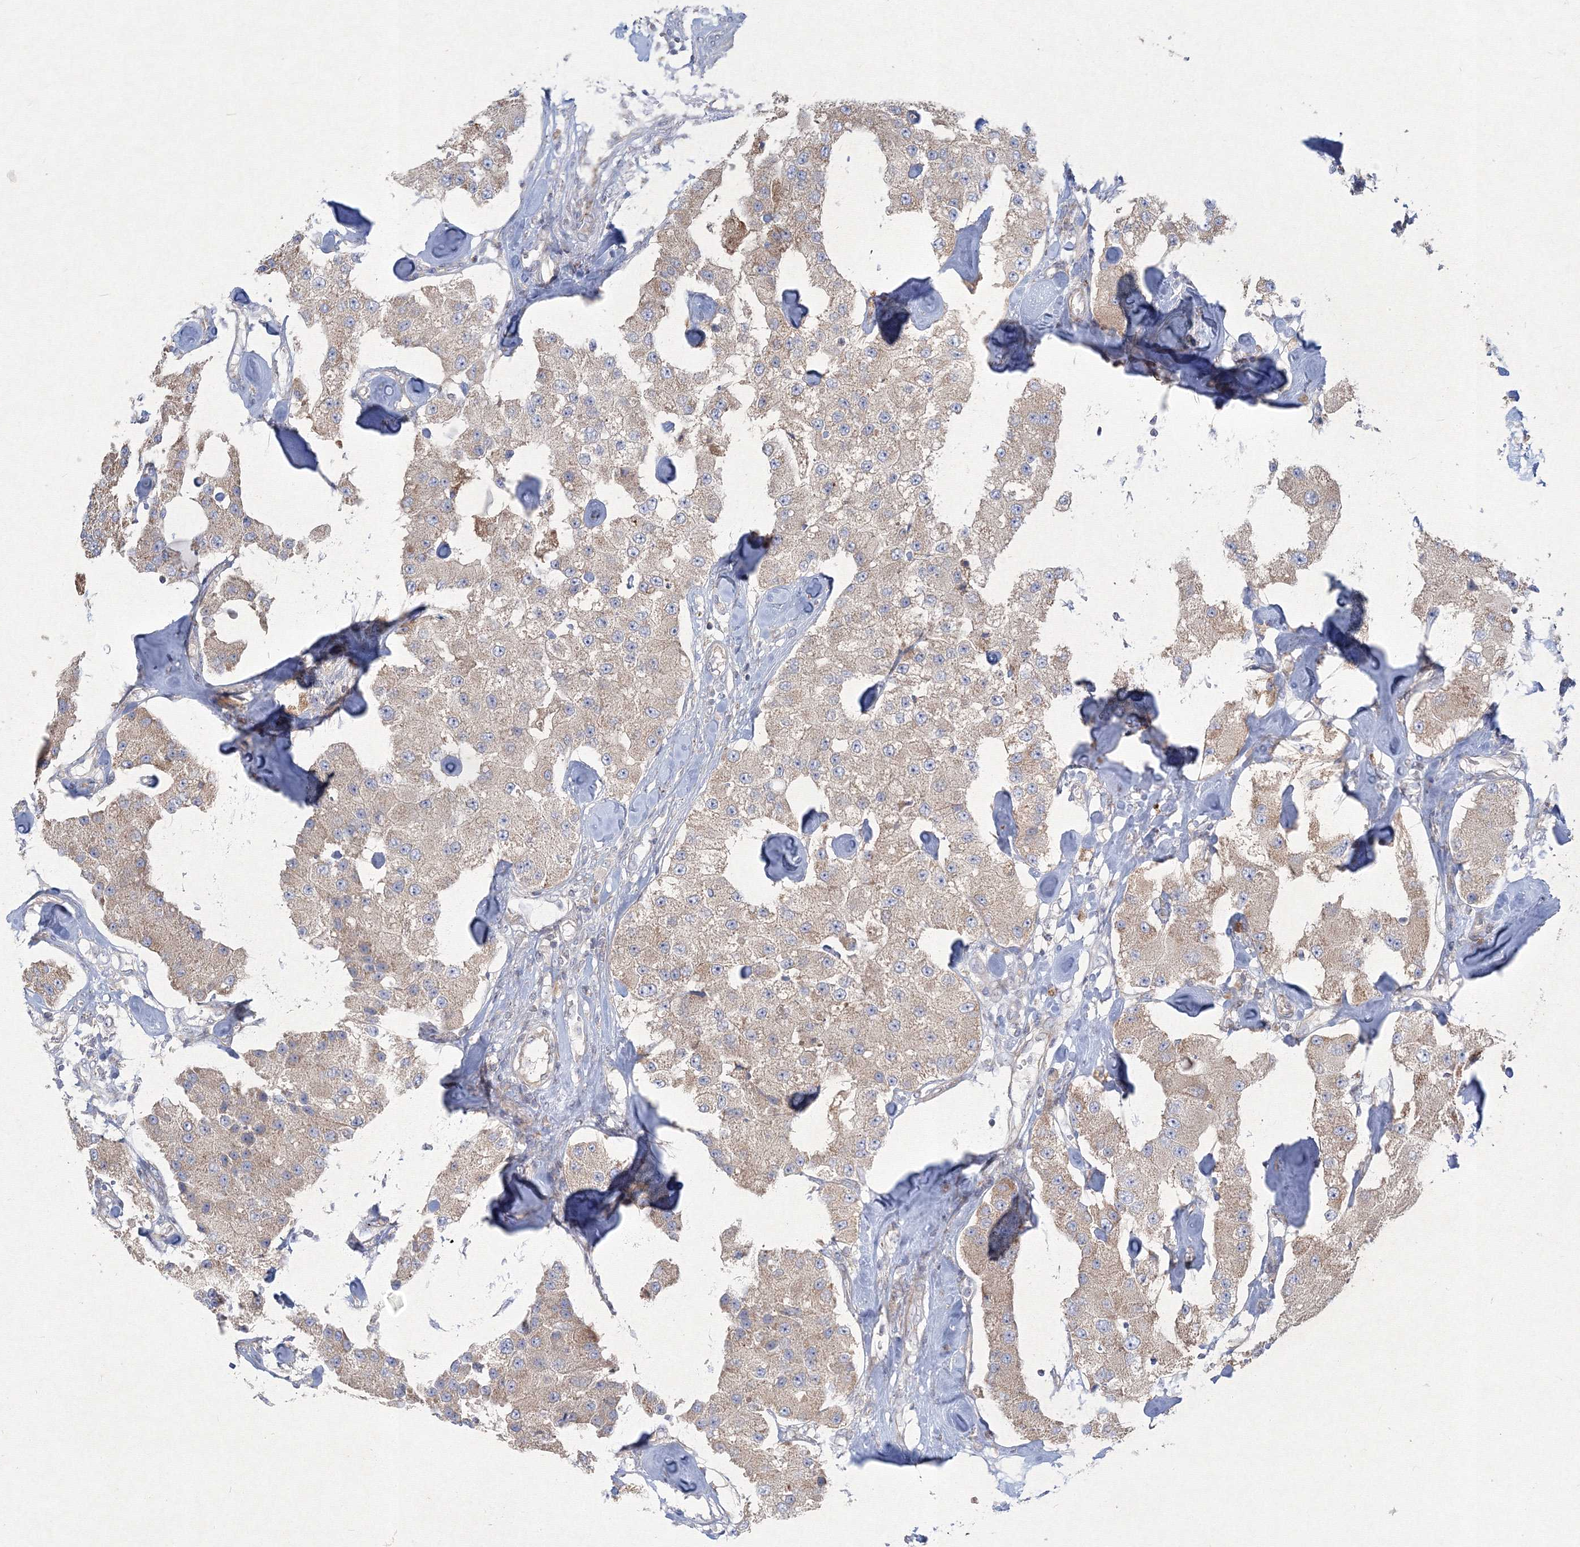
{"staining": {"intensity": "weak", "quantity": "25%-75%", "location": "cytoplasmic/membranous"}, "tissue": "carcinoid", "cell_type": "Tumor cells", "image_type": "cancer", "snomed": [{"axis": "morphology", "description": "Carcinoid, malignant, NOS"}, {"axis": "topography", "description": "Pancreas"}], "caption": "Carcinoid stained with immunohistochemistry exhibits weak cytoplasmic/membranous expression in about 25%-75% of tumor cells. The staining was performed using DAB to visualize the protein expression in brown, while the nuclei were stained in blue with hematoxylin (Magnification: 20x).", "gene": "WDR49", "patient": {"sex": "male", "age": 41}}